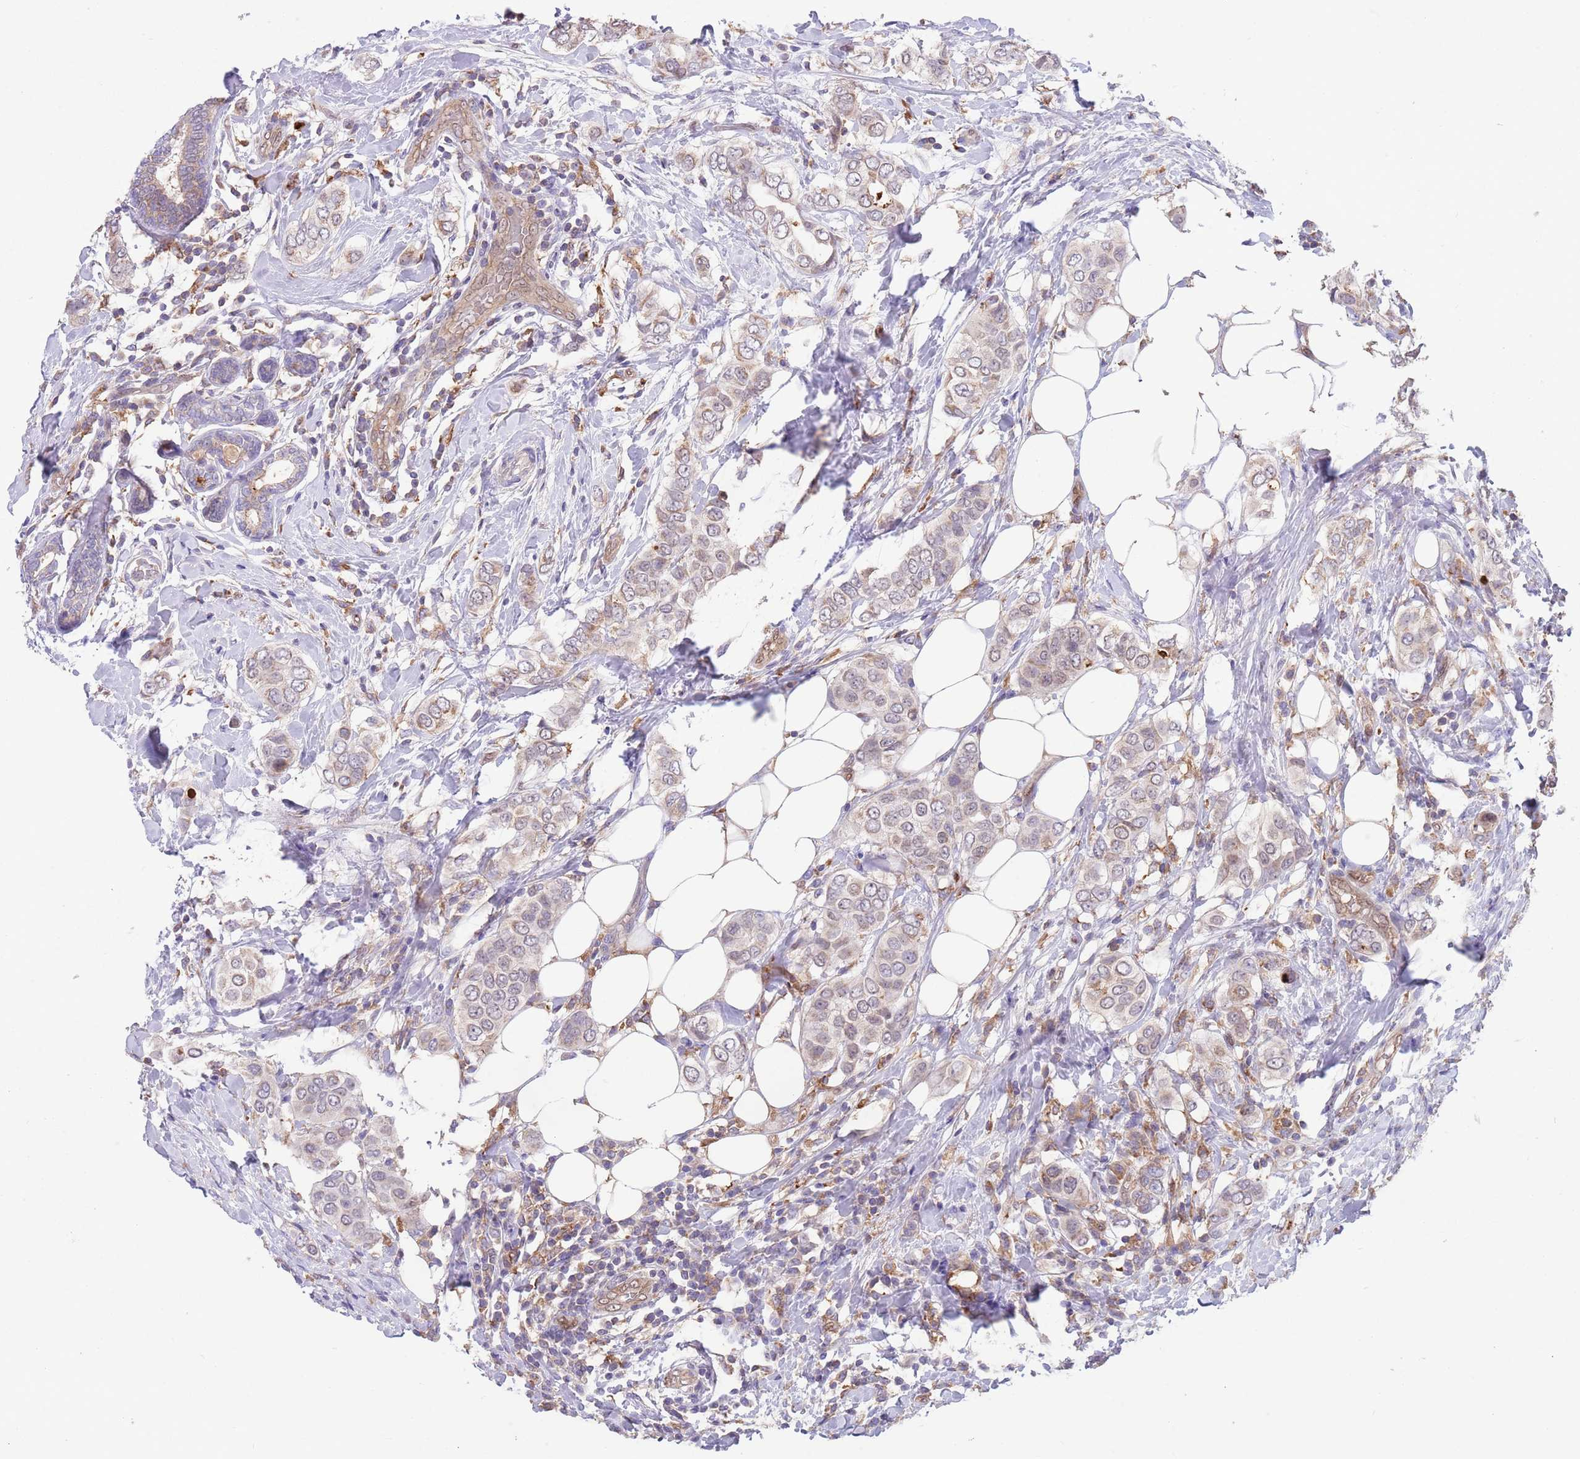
{"staining": {"intensity": "weak", "quantity": "<25%", "location": "cytoplasmic/membranous"}, "tissue": "breast cancer", "cell_type": "Tumor cells", "image_type": "cancer", "snomed": [{"axis": "morphology", "description": "Lobular carcinoma"}, {"axis": "topography", "description": "Breast"}], "caption": "Tumor cells are negative for protein expression in human lobular carcinoma (breast).", "gene": "DDT", "patient": {"sex": "female", "age": 51}}